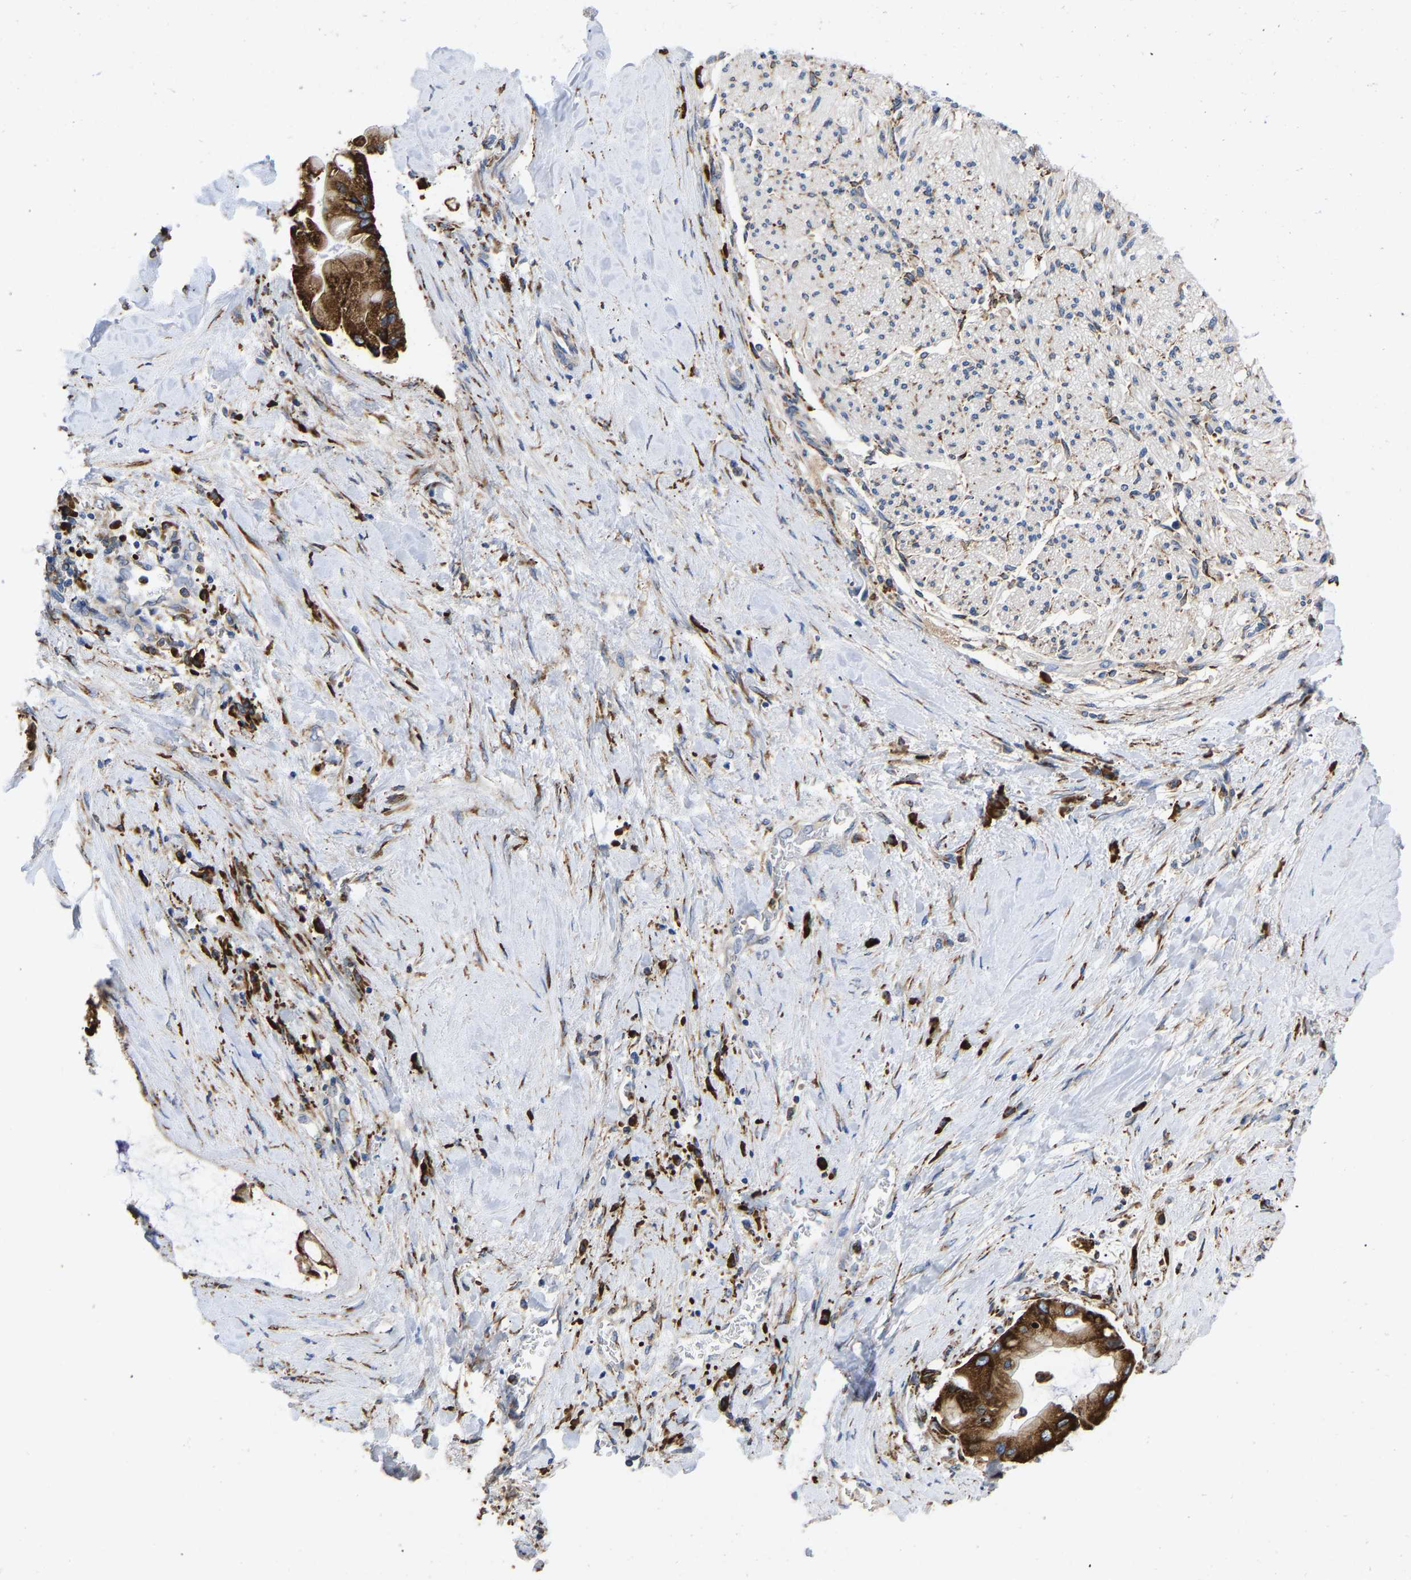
{"staining": {"intensity": "strong", "quantity": ">75%", "location": "cytoplasmic/membranous"}, "tissue": "liver cancer", "cell_type": "Tumor cells", "image_type": "cancer", "snomed": [{"axis": "morphology", "description": "Cholangiocarcinoma"}, {"axis": "topography", "description": "Liver"}], "caption": "Cholangiocarcinoma (liver) tissue shows strong cytoplasmic/membranous expression in approximately >75% of tumor cells, visualized by immunohistochemistry.", "gene": "P4HB", "patient": {"sex": "male", "age": 50}}